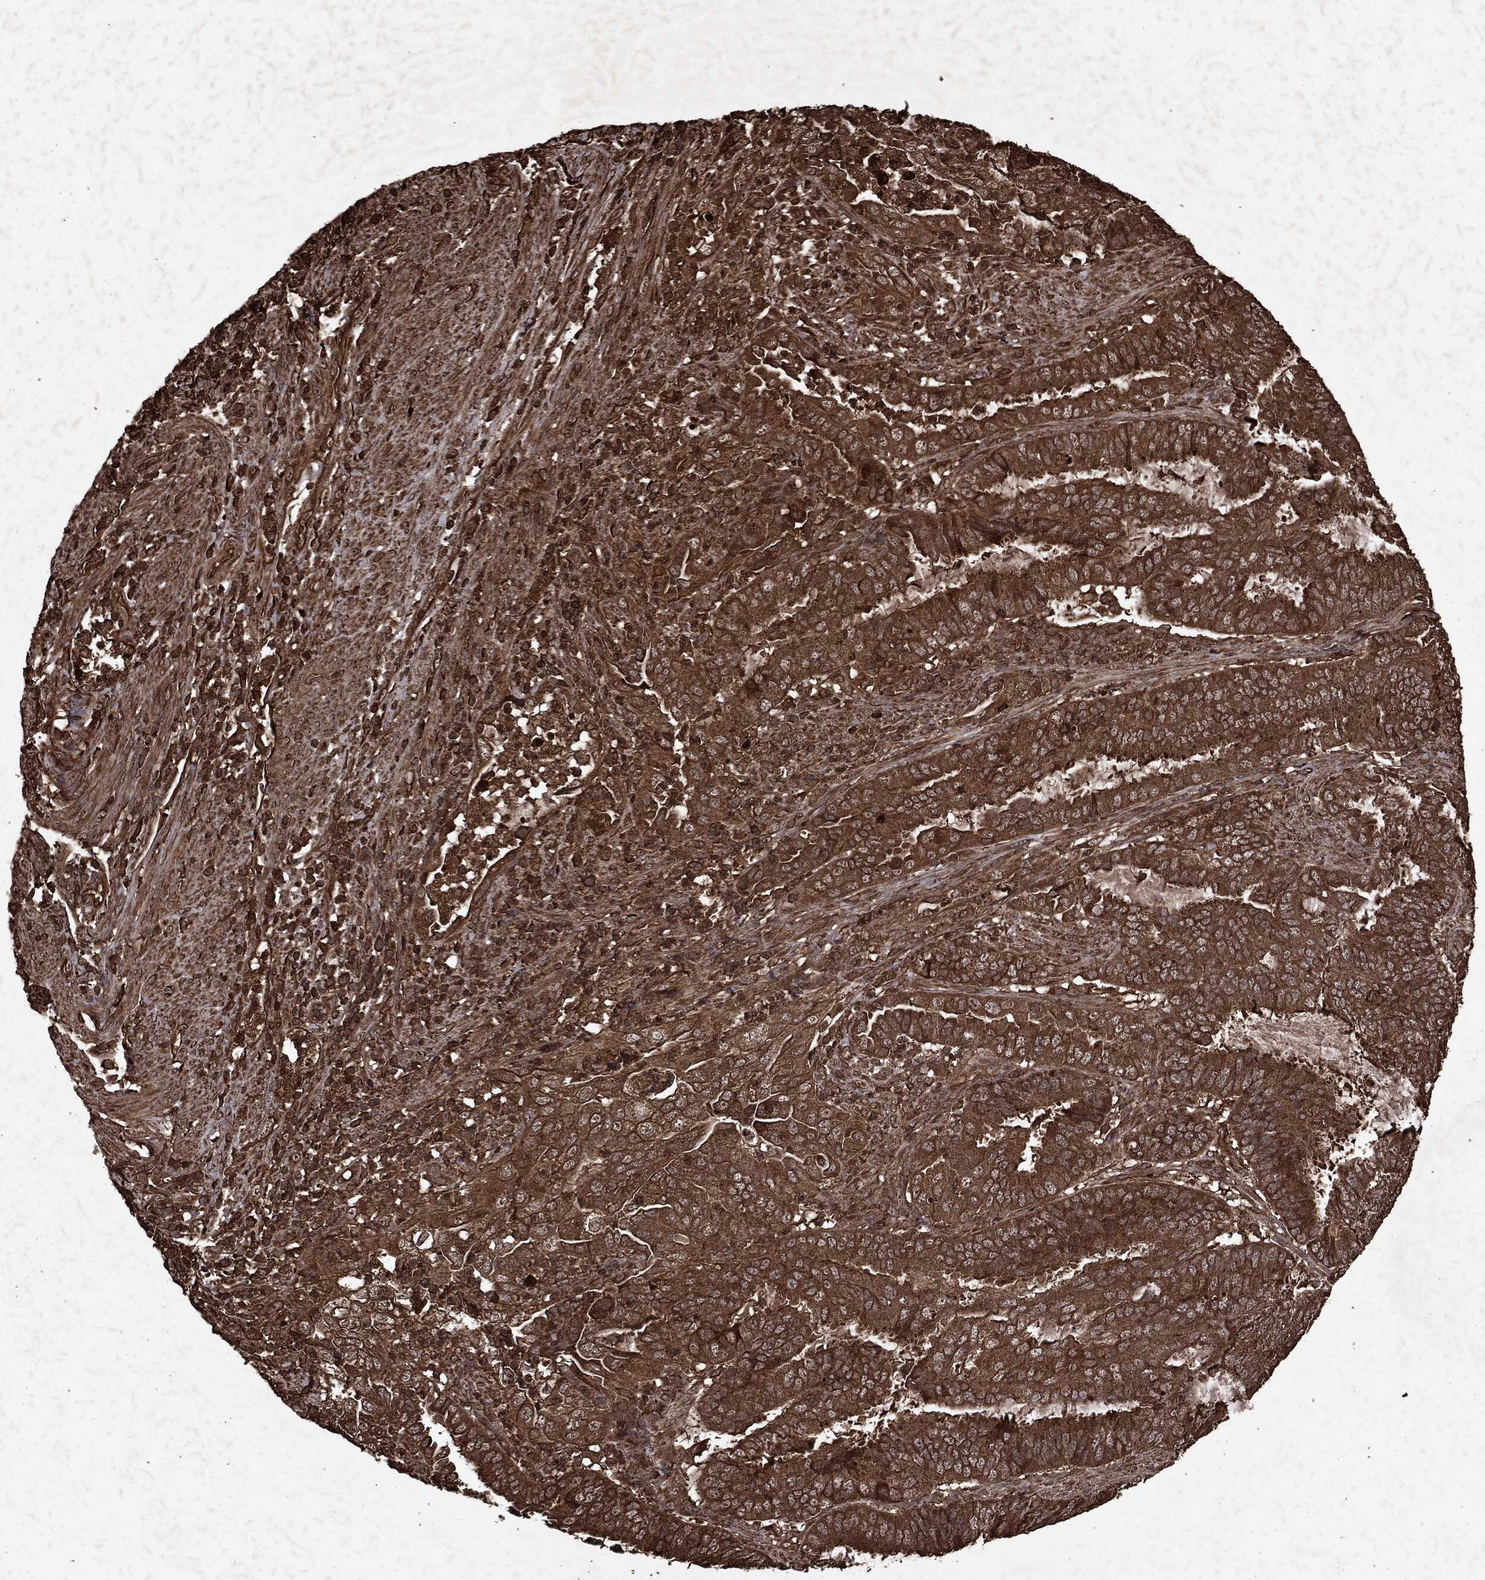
{"staining": {"intensity": "strong", "quantity": ">75%", "location": "cytoplasmic/membranous"}, "tissue": "endometrial cancer", "cell_type": "Tumor cells", "image_type": "cancer", "snomed": [{"axis": "morphology", "description": "Adenocarcinoma, NOS"}, {"axis": "topography", "description": "Endometrium"}], "caption": "Adenocarcinoma (endometrial) stained with DAB IHC reveals high levels of strong cytoplasmic/membranous expression in about >75% of tumor cells.", "gene": "ARAF", "patient": {"sex": "female", "age": 51}}